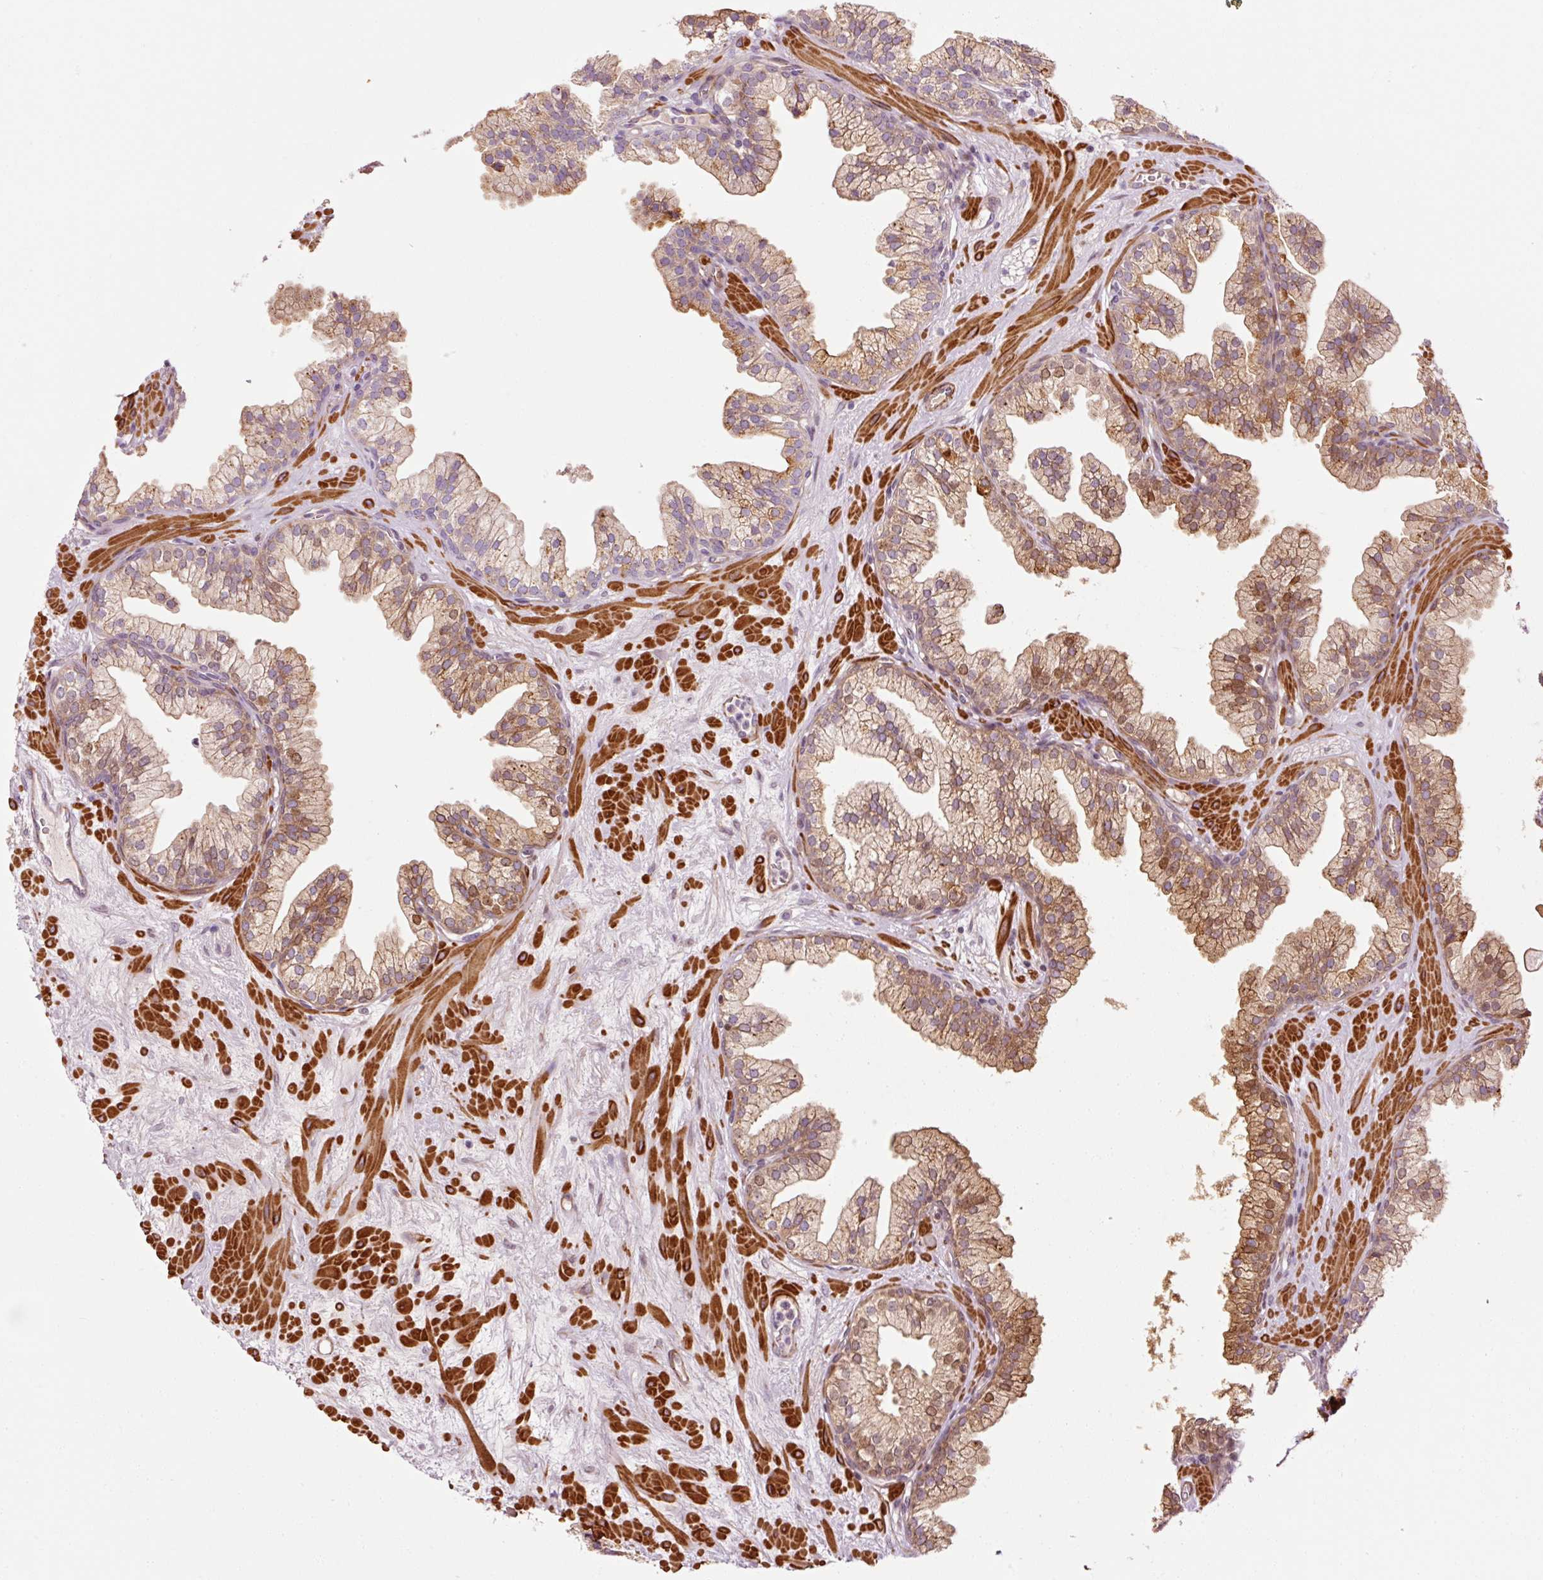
{"staining": {"intensity": "moderate", "quantity": "25%-75%", "location": "cytoplasmic/membranous,nuclear"}, "tissue": "prostate", "cell_type": "Glandular cells", "image_type": "normal", "snomed": [{"axis": "morphology", "description": "Normal tissue, NOS"}, {"axis": "topography", "description": "Prostate"}, {"axis": "topography", "description": "Peripheral nerve tissue"}], "caption": "Moderate cytoplasmic/membranous,nuclear protein expression is present in approximately 25%-75% of glandular cells in prostate. (DAB = brown stain, brightfield microscopy at high magnification).", "gene": "ANKRD20A1", "patient": {"sex": "male", "age": 61}}